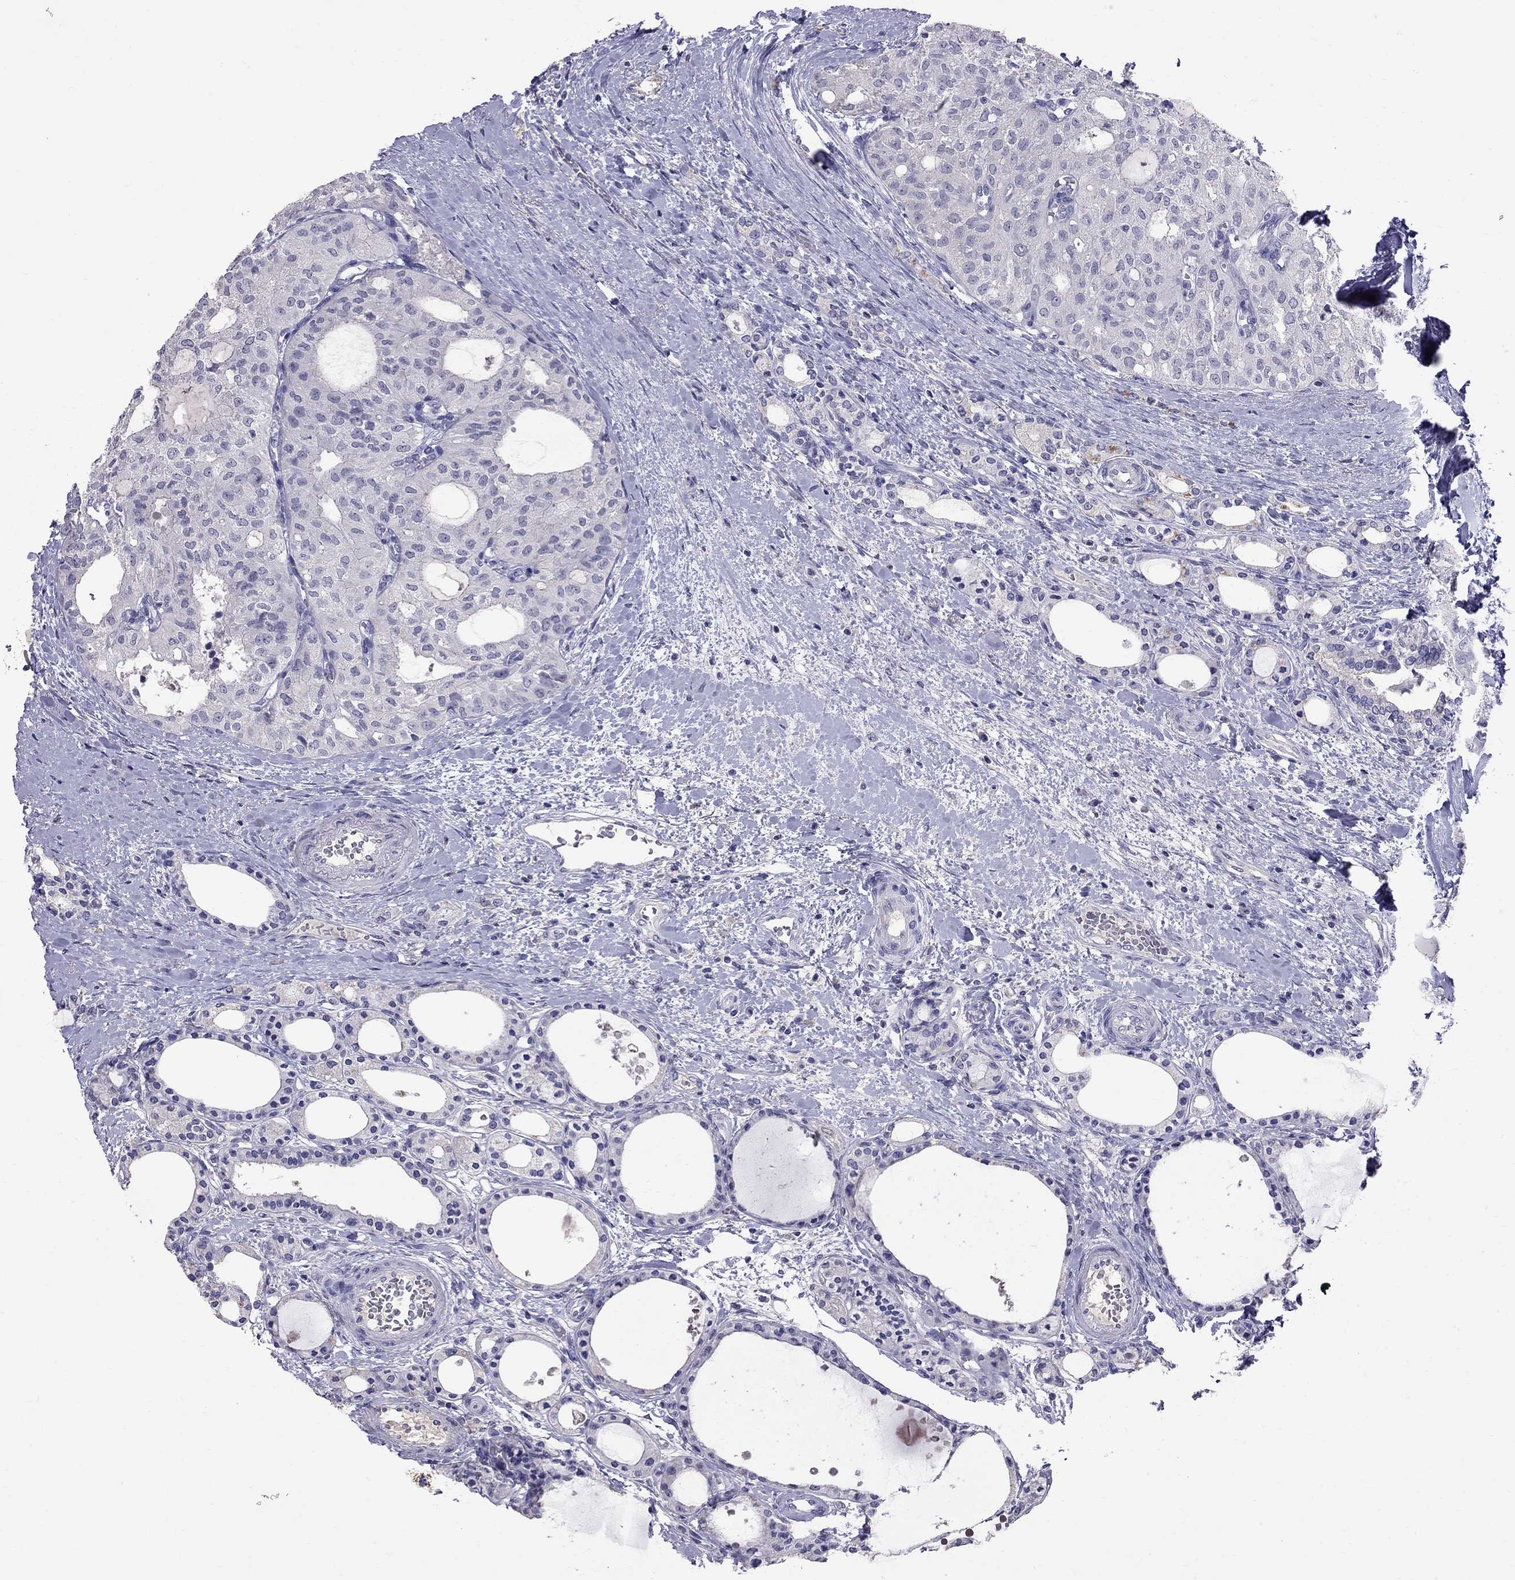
{"staining": {"intensity": "negative", "quantity": "none", "location": "none"}, "tissue": "thyroid cancer", "cell_type": "Tumor cells", "image_type": "cancer", "snomed": [{"axis": "morphology", "description": "Follicular adenoma carcinoma, NOS"}, {"axis": "topography", "description": "Thyroid gland"}], "caption": "Histopathology image shows no protein expression in tumor cells of follicular adenoma carcinoma (thyroid) tissue.", "gene": "CFAP91", "patient": {"sex": "male", "age": 75}}